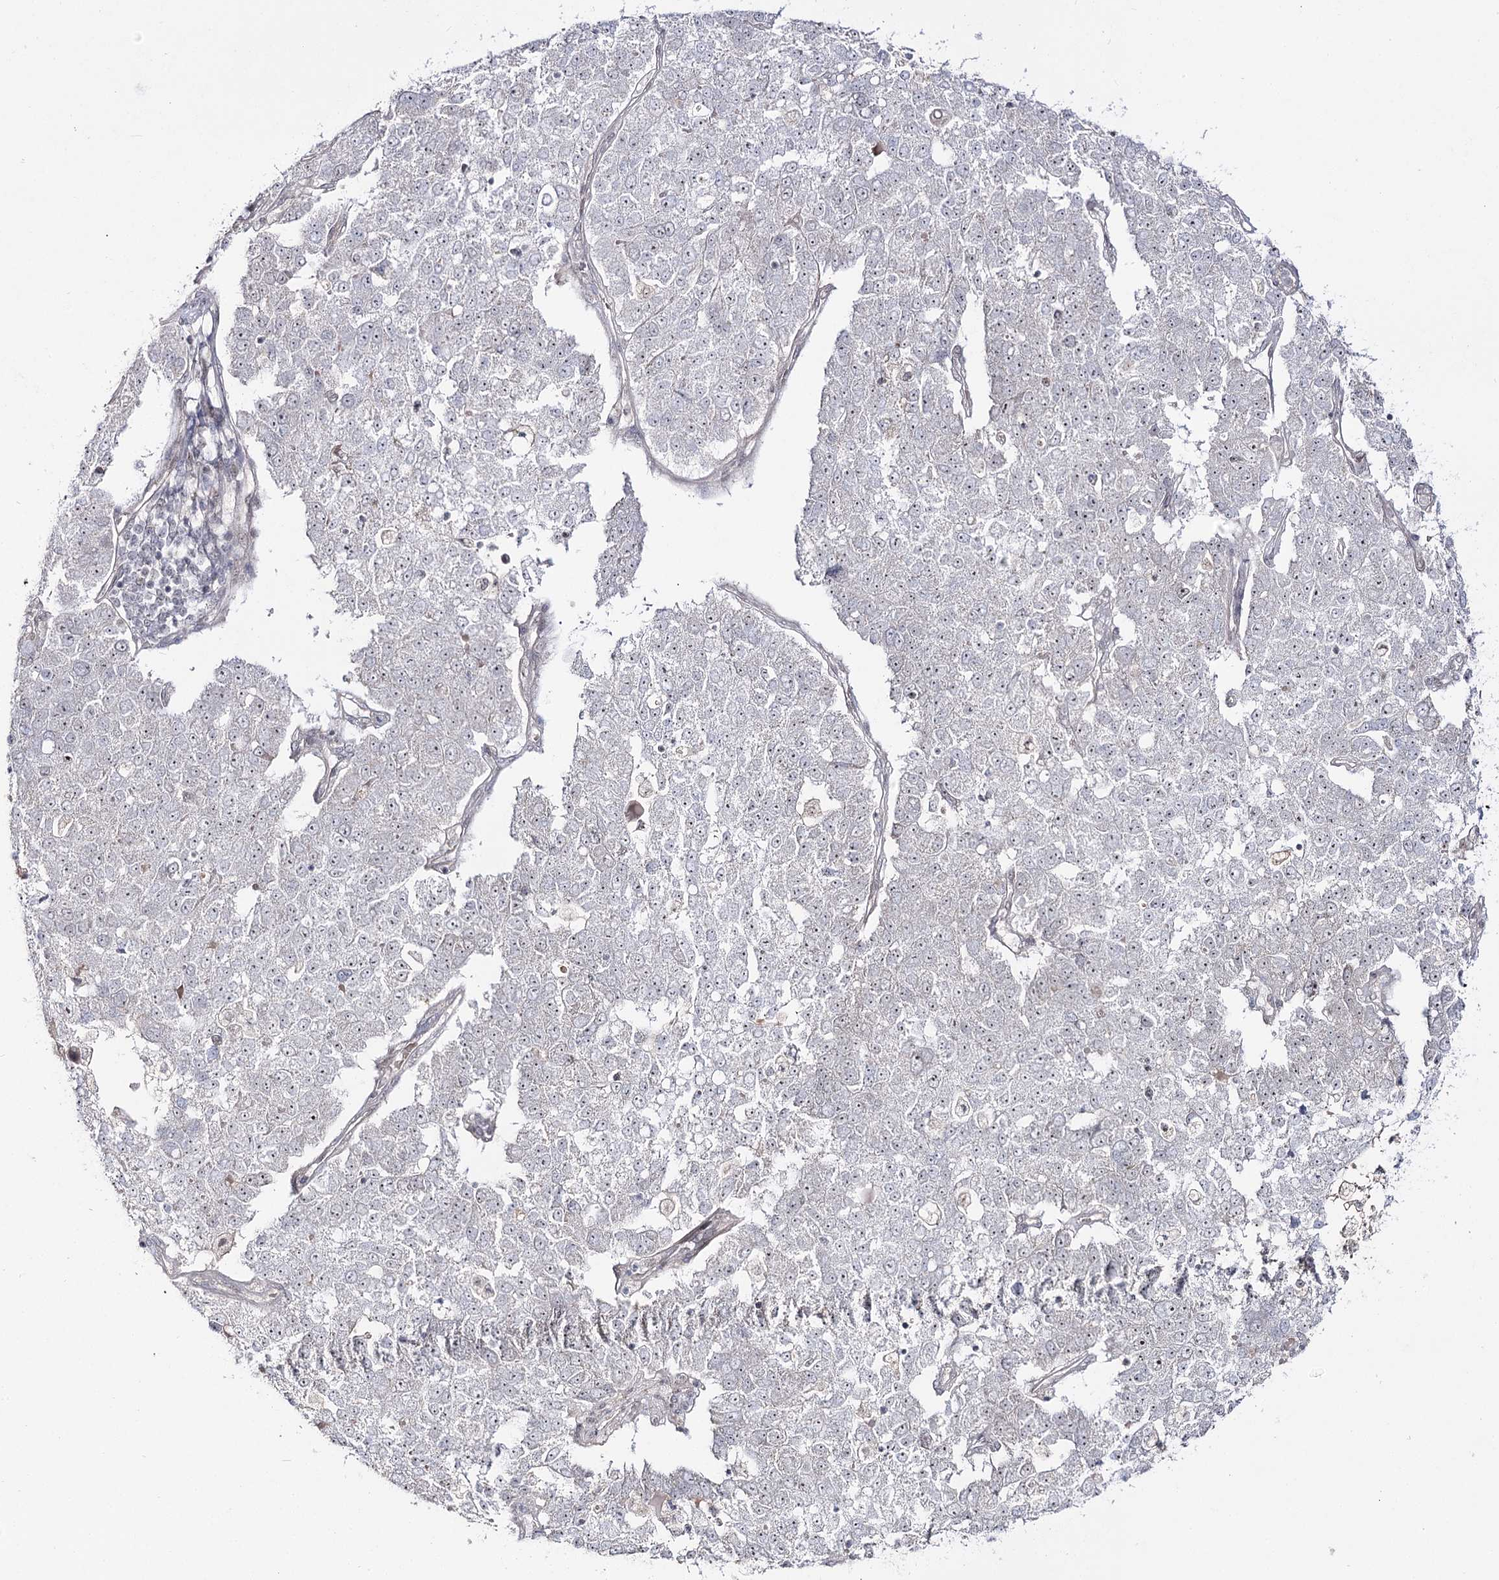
{"staining": {"intensity": "negative", "quantity": "none", "location": "none"}, "tissue": "pancreatic cancer", "cell_type": "Tumor cells", "image_type": "cancer", "snomed": [{"axis": "morphology", "description": "Adenocarcinoma, NOS"}, {"axis": "topography", "description": "Pancreas"}], "caption": "Immunohistochemical staining of adenocarcinoma (pancreatic) demonstrates no significant positivity in tumor cells.", "gene": "RRP9", "patient": {"sex": "female", "age": 61}}